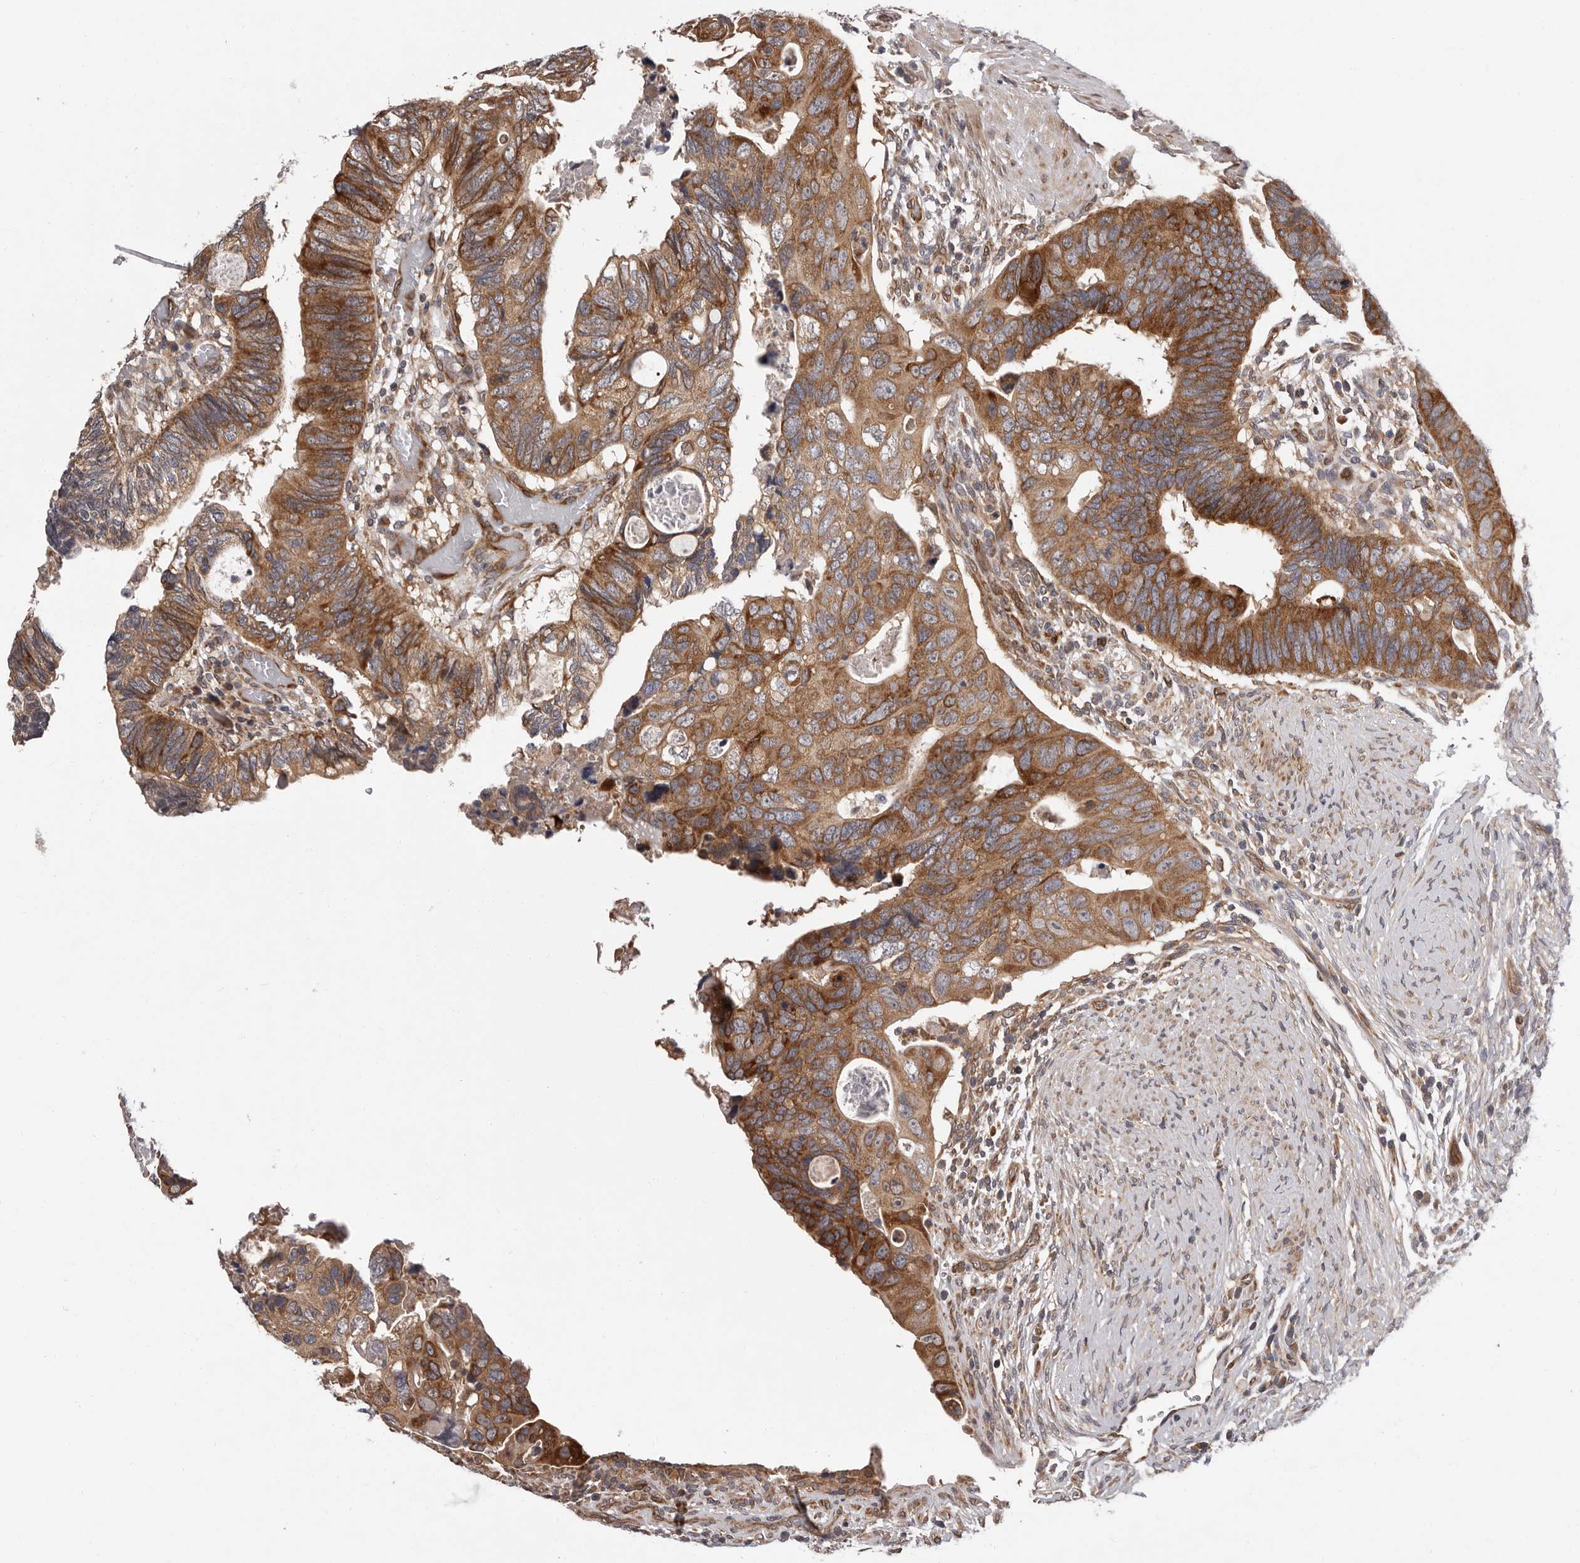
{"staining": {"intensity": "moderate", "quantity": ">75%", "location": "cytoplasmic/membranous"}, "tissue": "colorectal cancer", "cell_type": "Tumor cells", "image_type": "cancer", "snomed": [{"axis": "morphology", "description": "Adenocarcinoma, NOS"}, {"axis": "topography", "description": "Rectum"}], "caption": "Immunohistochemistry of human adenocarcinoma (colorectal) displays medium levels of moderate cytoplasmic/membranous expression in about >75% of tumor cells.", "gene": "VPS37A", "patient": {"sex": "male", "age": 53}}